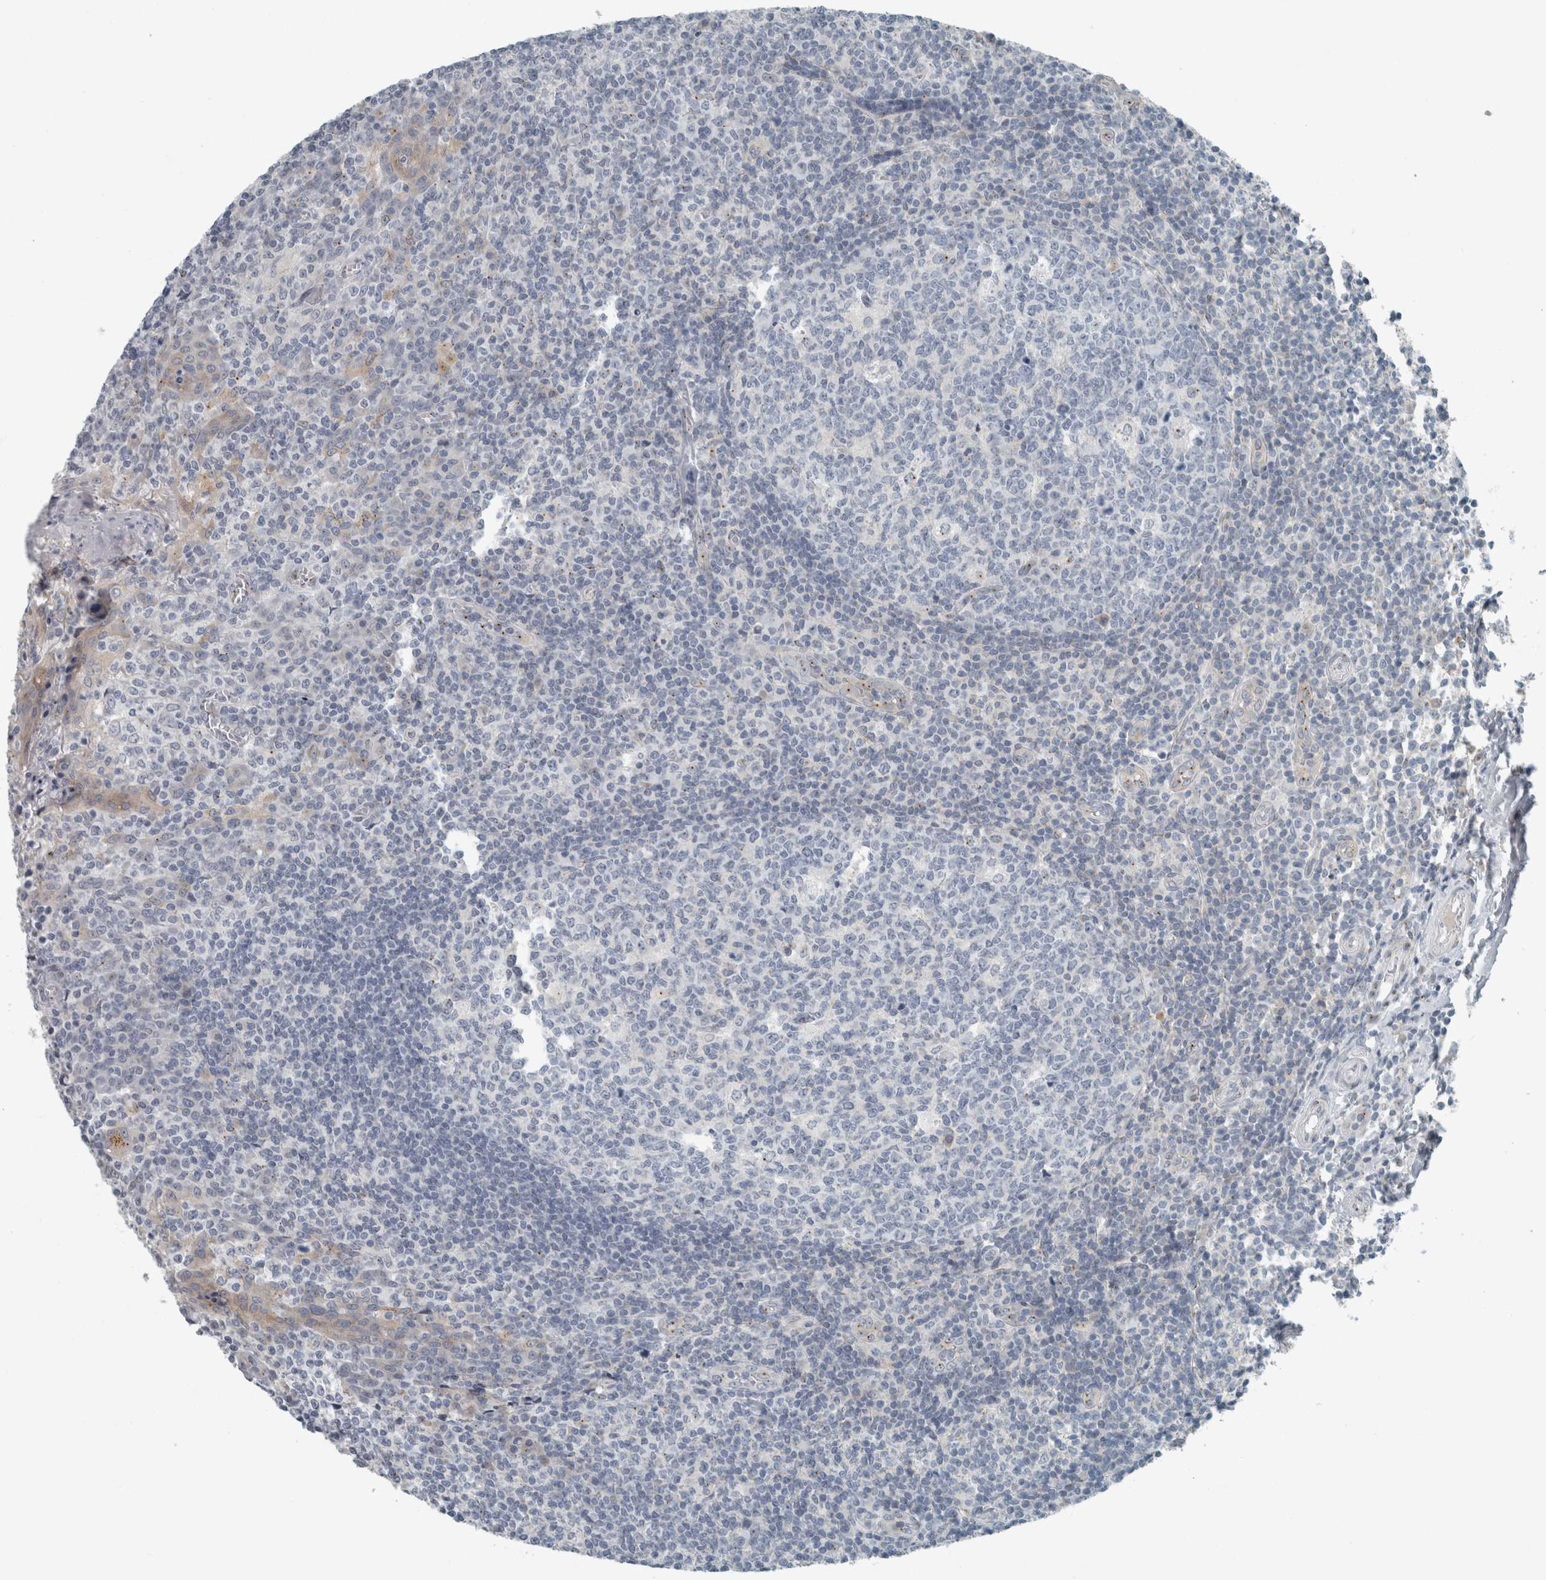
{"staining": {"intensity": "negative", "quantity": "none", "location": "none"}, "tissue": "tonsil", "cell_type": "Germinal center cells", "image_type": "normal", "snomed": [{"axis": "morphology", "description": "Normal tissue, NOS"}, {"axis": "topography", "description": "Tonsil"}], "caption": "Germinal center cells are negative for protein expression in unremarkable human tonsil. (IHC, brightfield microscopy, high magnification).", "gene": "KIF1C", "patient": {"sex": "female", "age": 19}}